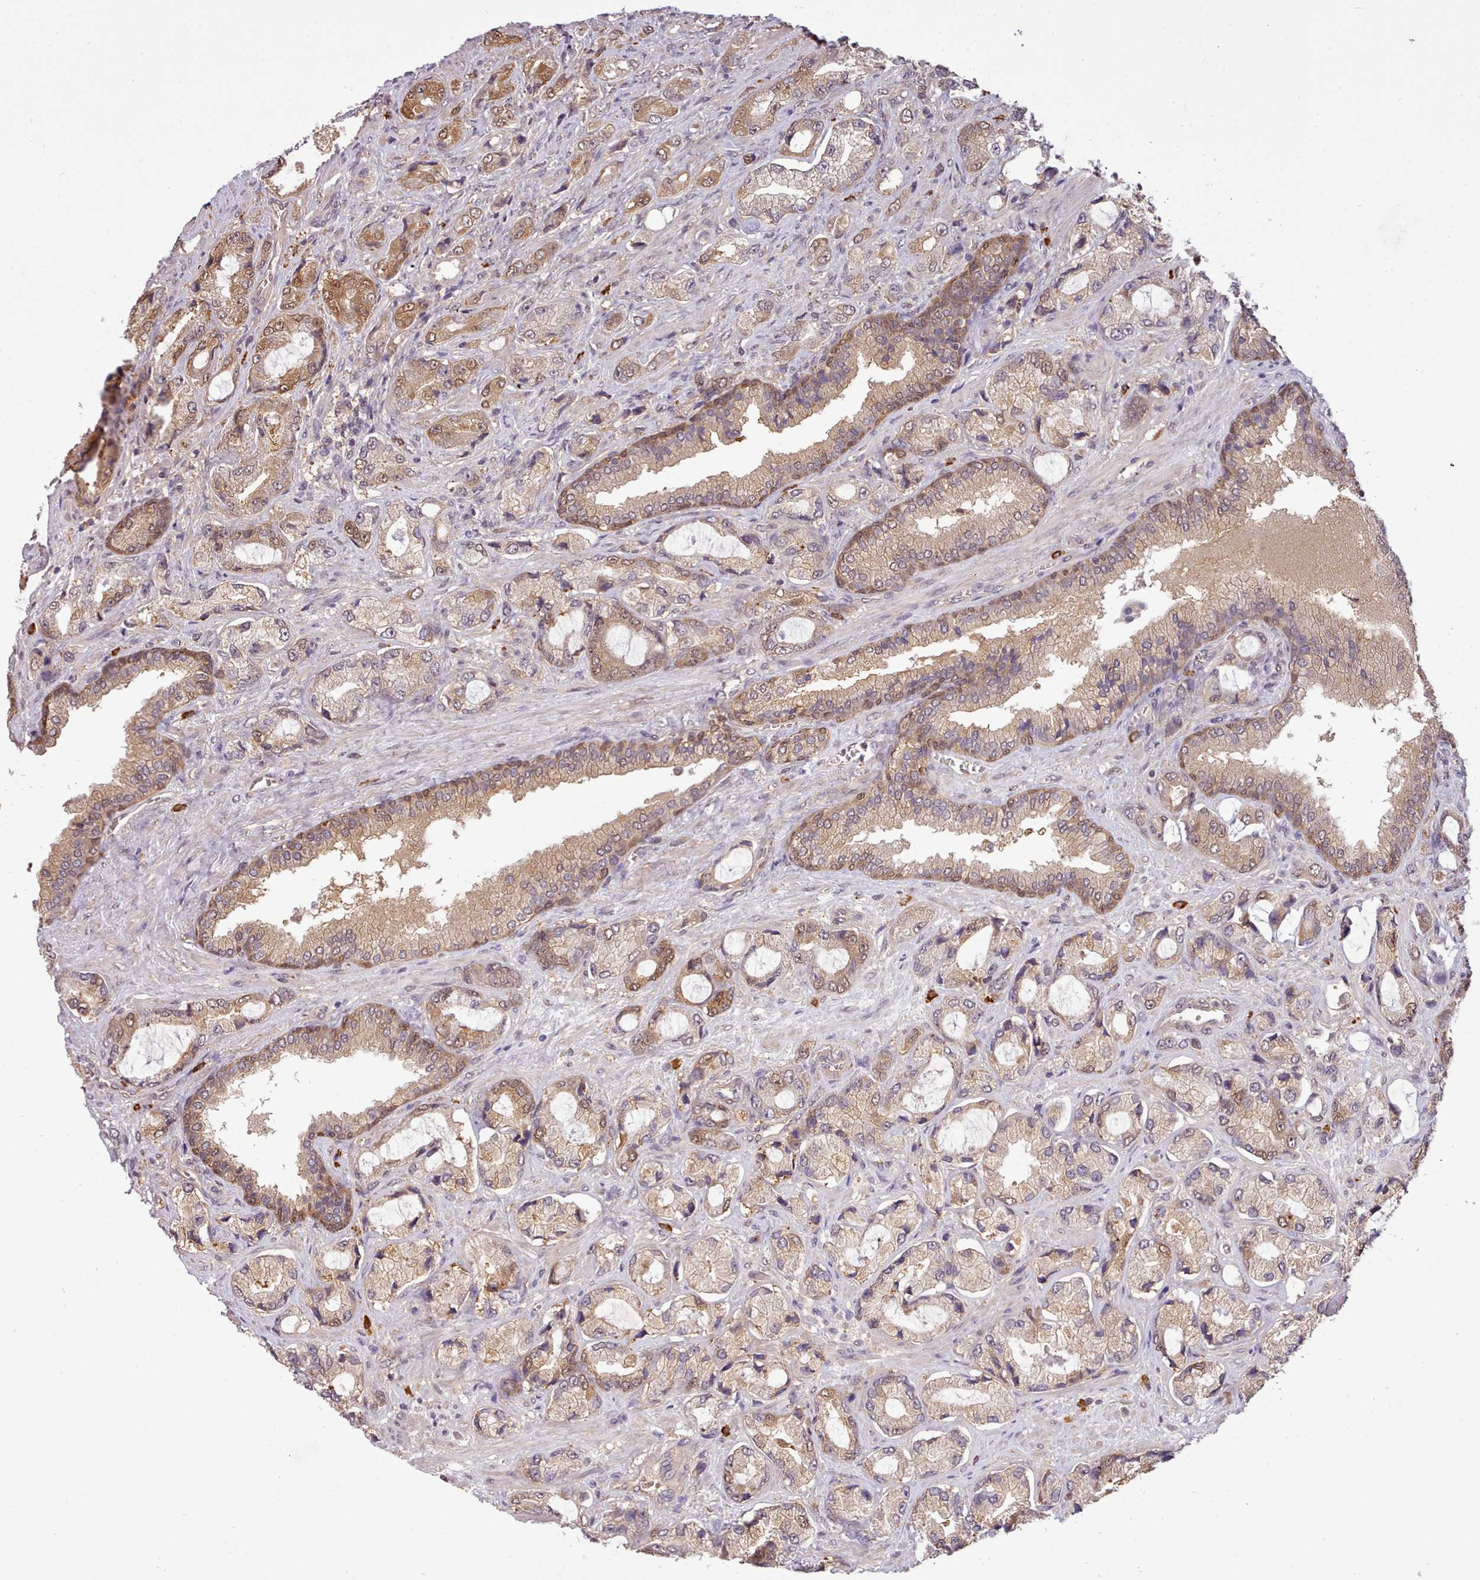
{"staining": {"intensity": "moderate", "quantity": ">75%", "location": "cytoplasmic/membranous,nuclear"}, "tissue": "prostate cancer", "cell_type": "Tumor cells", "image_type": "cancer", "snomed": [{"axis": "morphology", "description": "Adenocarcinoma, High grade"}, {"axis": "topography", "description": "Prostate"}], "caption": "A photomicrograph of adenocarcinoma (high-grade) (prostate) stained for a protein demonstrates moderate cytoplasmic/membranous and nuclear brown staining in tumor cells.", "gene": "ARL17A", "patient": {"sex": "male", "age": 68}}